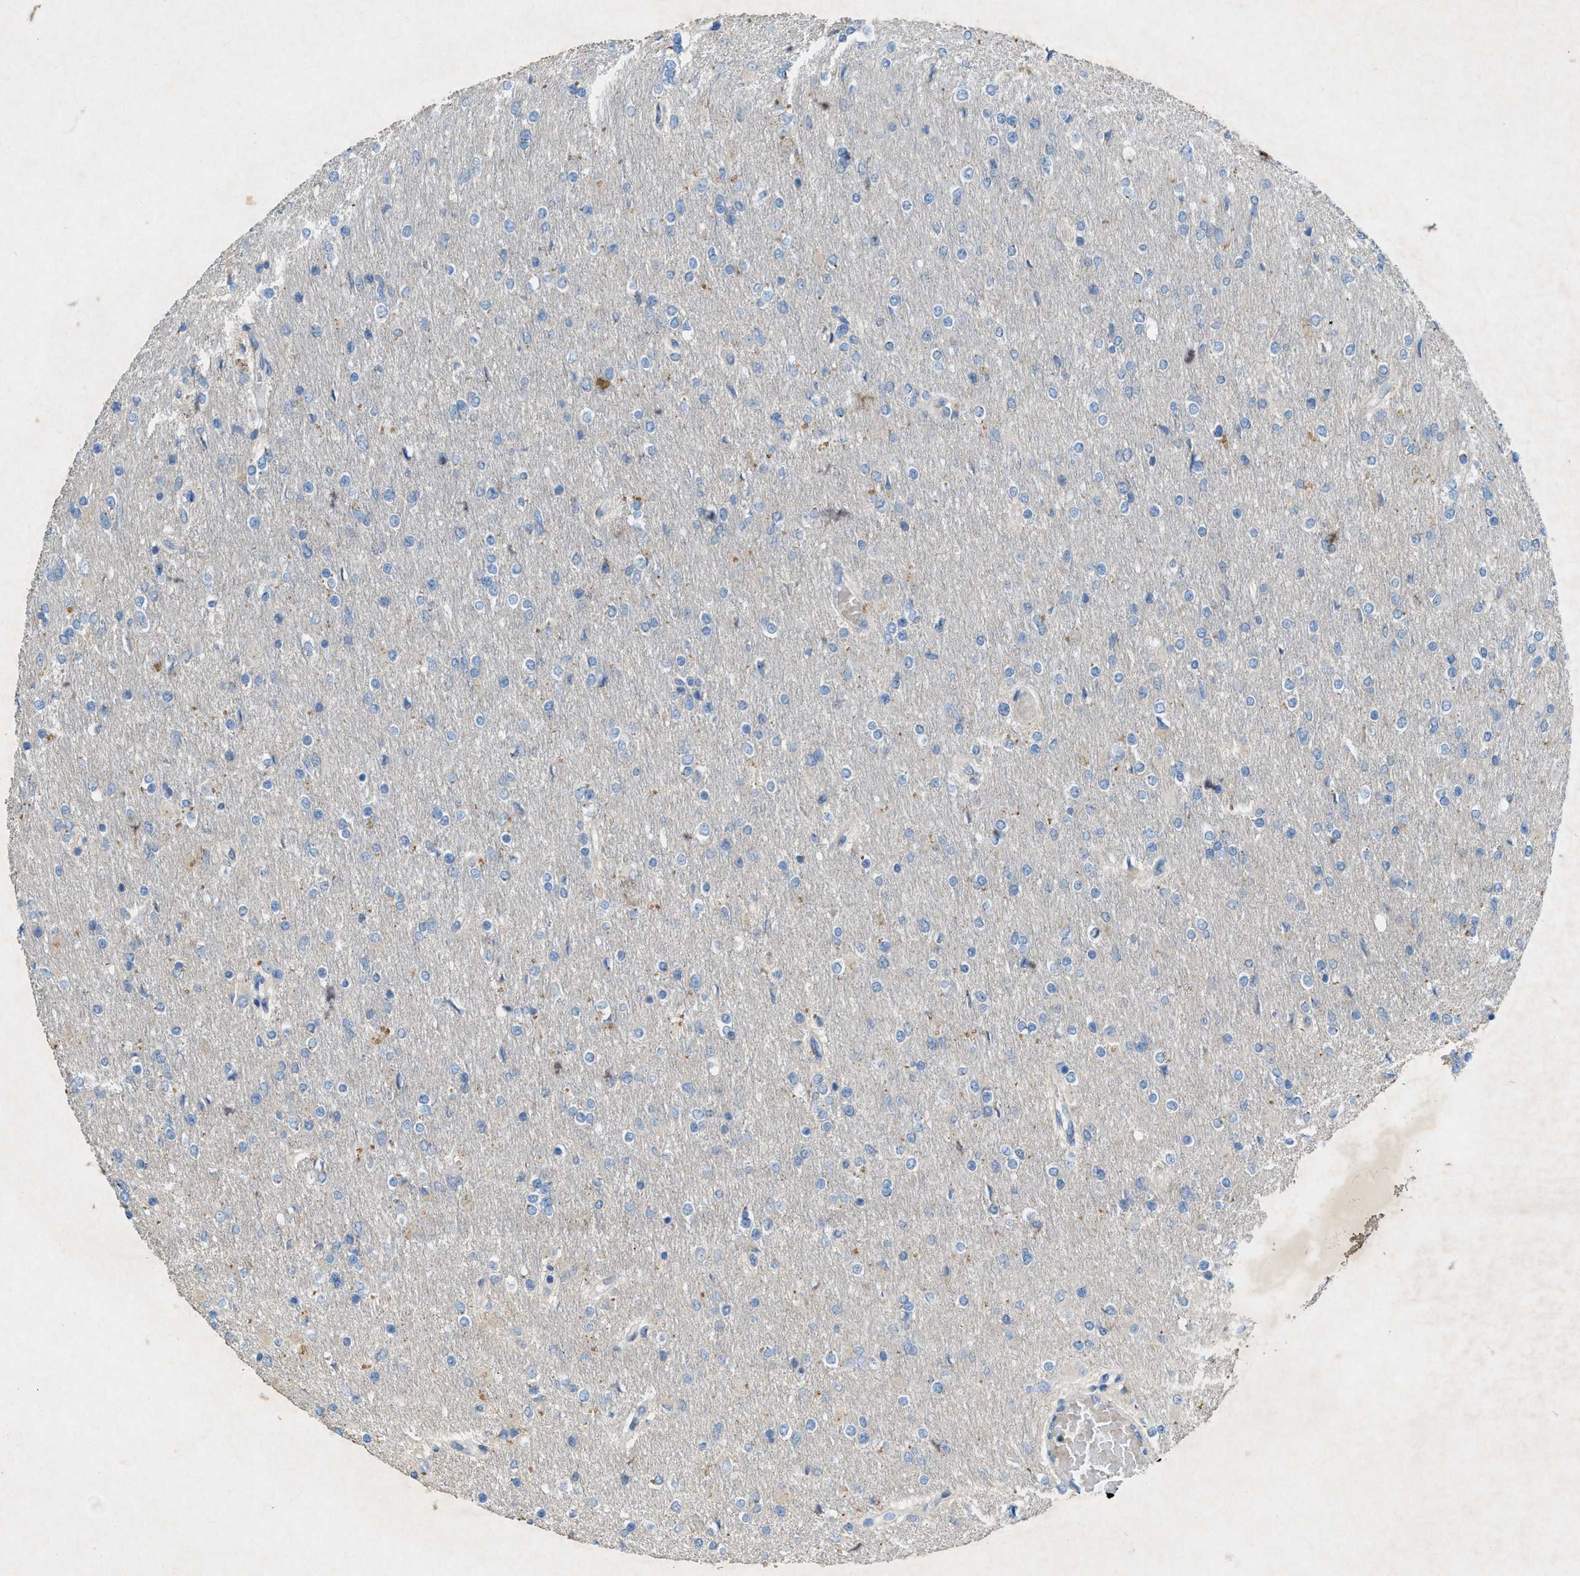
{"staining": {"intensity": "negative", "quantity": "none", "location": "none"}, "tissue": "glioma", "cell_type": "Tumor cells", "image_type": "cancer", "snomed": [{"axis": "morphology", "description": "Glioma, malignant, High grade"}, {"axis": "topography", "description": "Cerebral cortex"}], "caption": "DAB (3,3'-diaminobenzidine) immunohistochemical staining of glioma displays no significant expression in tumor cells. (Brightfield microscopy of DAB (3,3'-diaminobenzidine) immunohistochemistry (IHC) at high magnification).", "gene": "URGCP", "patient": {"sex": "female", "age": 36}}